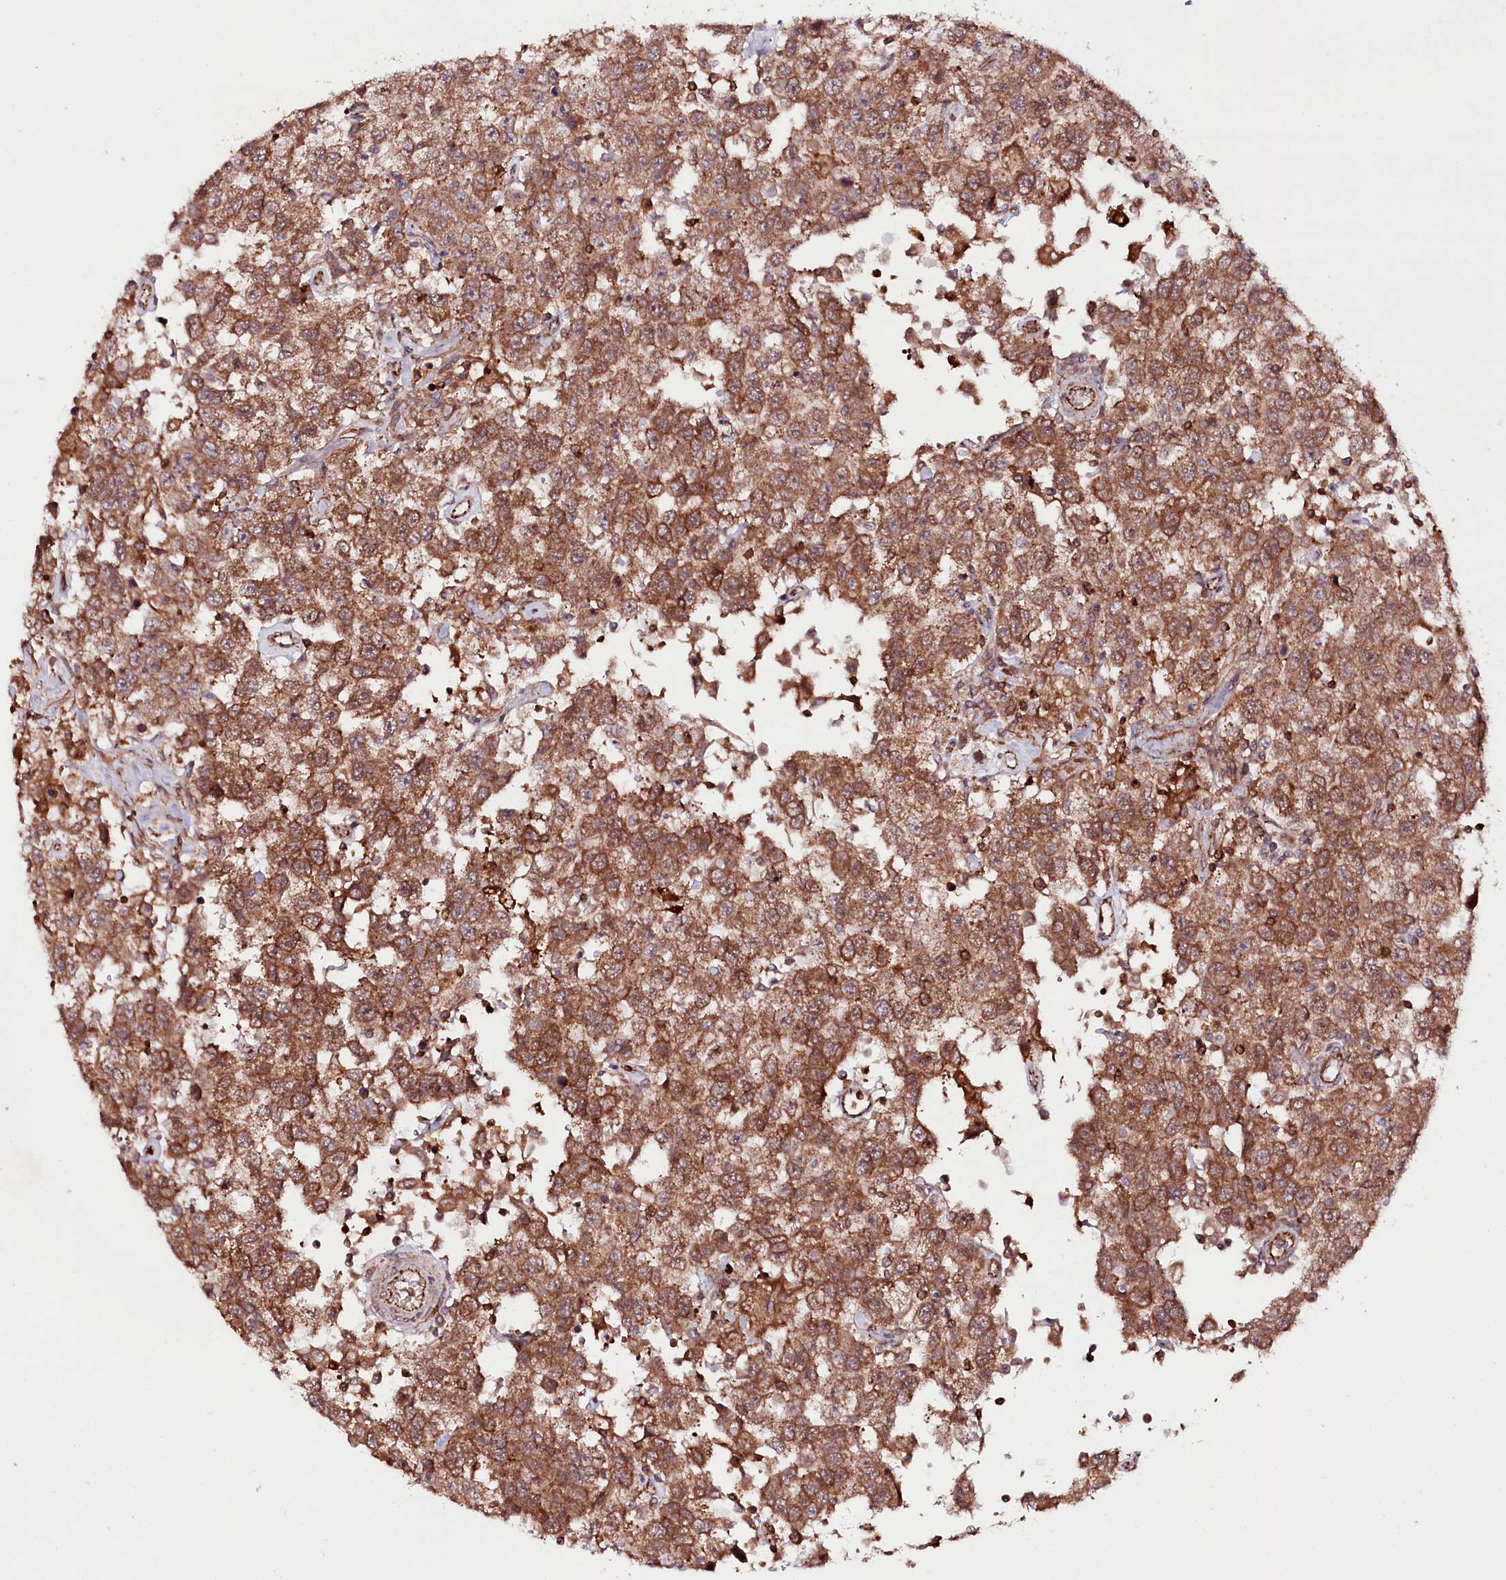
{"staining": {"intensity": "strong", "quantity": ">75%", "location": "cytoplasmic/membranous"}, "tissue": "testis cancer", "cell_type": "Tumor cells", "image_type": "cancer", "snomed": [{"axis": "morphology", "description": "Seminoma, NOS"}, {"axis": "topography", "description": "Testis"}], "caption": "Tumor cells reveal high levels of strong cytoplasmic/membranous positivity in approximately >75% of cells in human testis cancer (seminoma). Using DAB (3,3'-diaminobenzidine) (brown) and hematoxylin (blue) stains, captured at high magnification using brightfield microscopy.", "gene": "DHX29", "patient": {"sex": "male", "age": 41}}